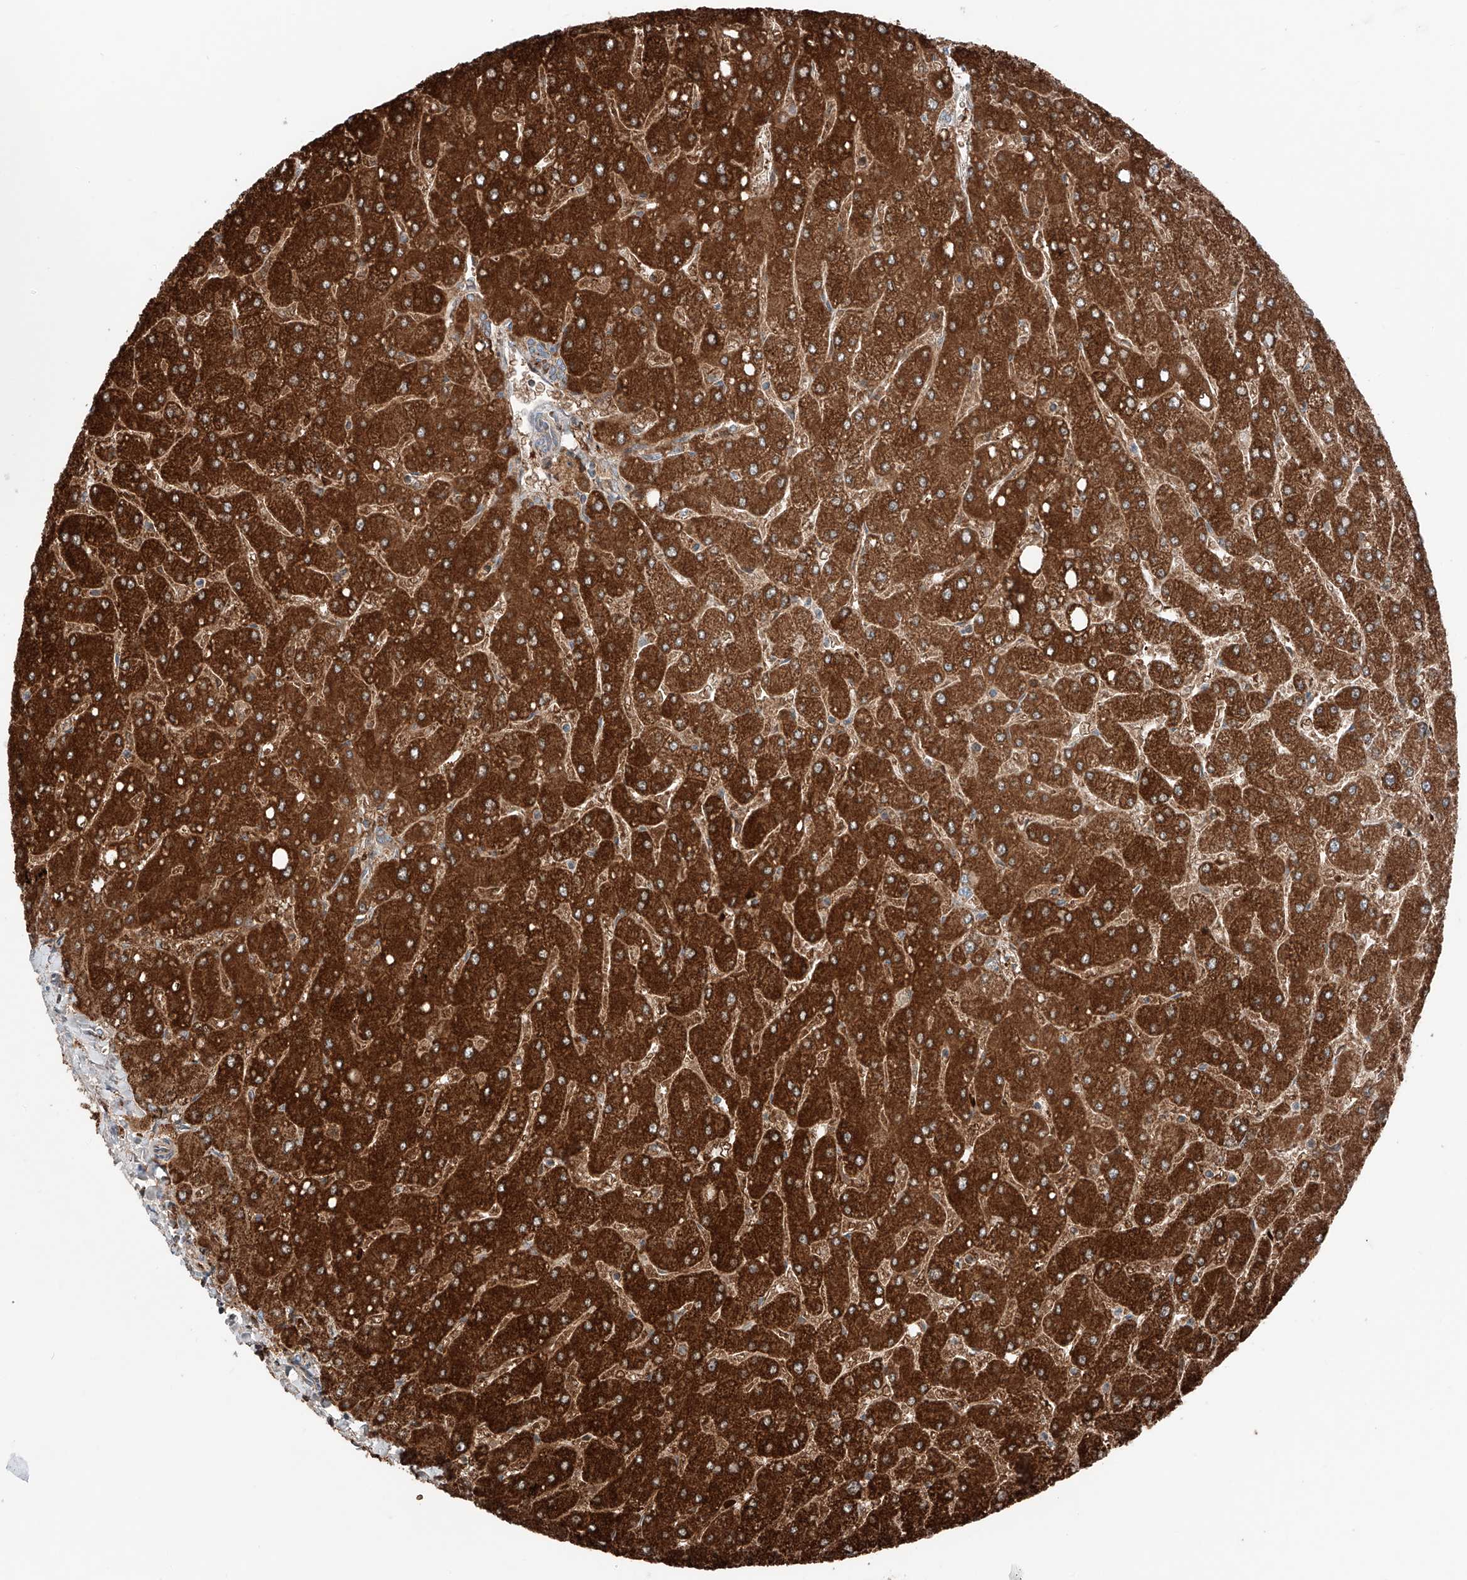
{"staining": {"intensity": "weak", "quantity": ">75%", "location": "cytoplasmic/membranous"}, "tissue": "liver", "cell_type": "Cholangiocytes", "image_type": "normal", "snomed": [{"axis": "morphology", "description": "Normal tissue, NOS"}, {"axis": "topography", "description": "Liver"}], "caption": "Approximately >75% of cholangiocytes in normal liver demonstrate weak cytoplasmic/membranous protein staining as visualized by brown immunohistochemical staining.", "gene": "ZSCAN29", "patient": {"sex": "male", "age": 55}}